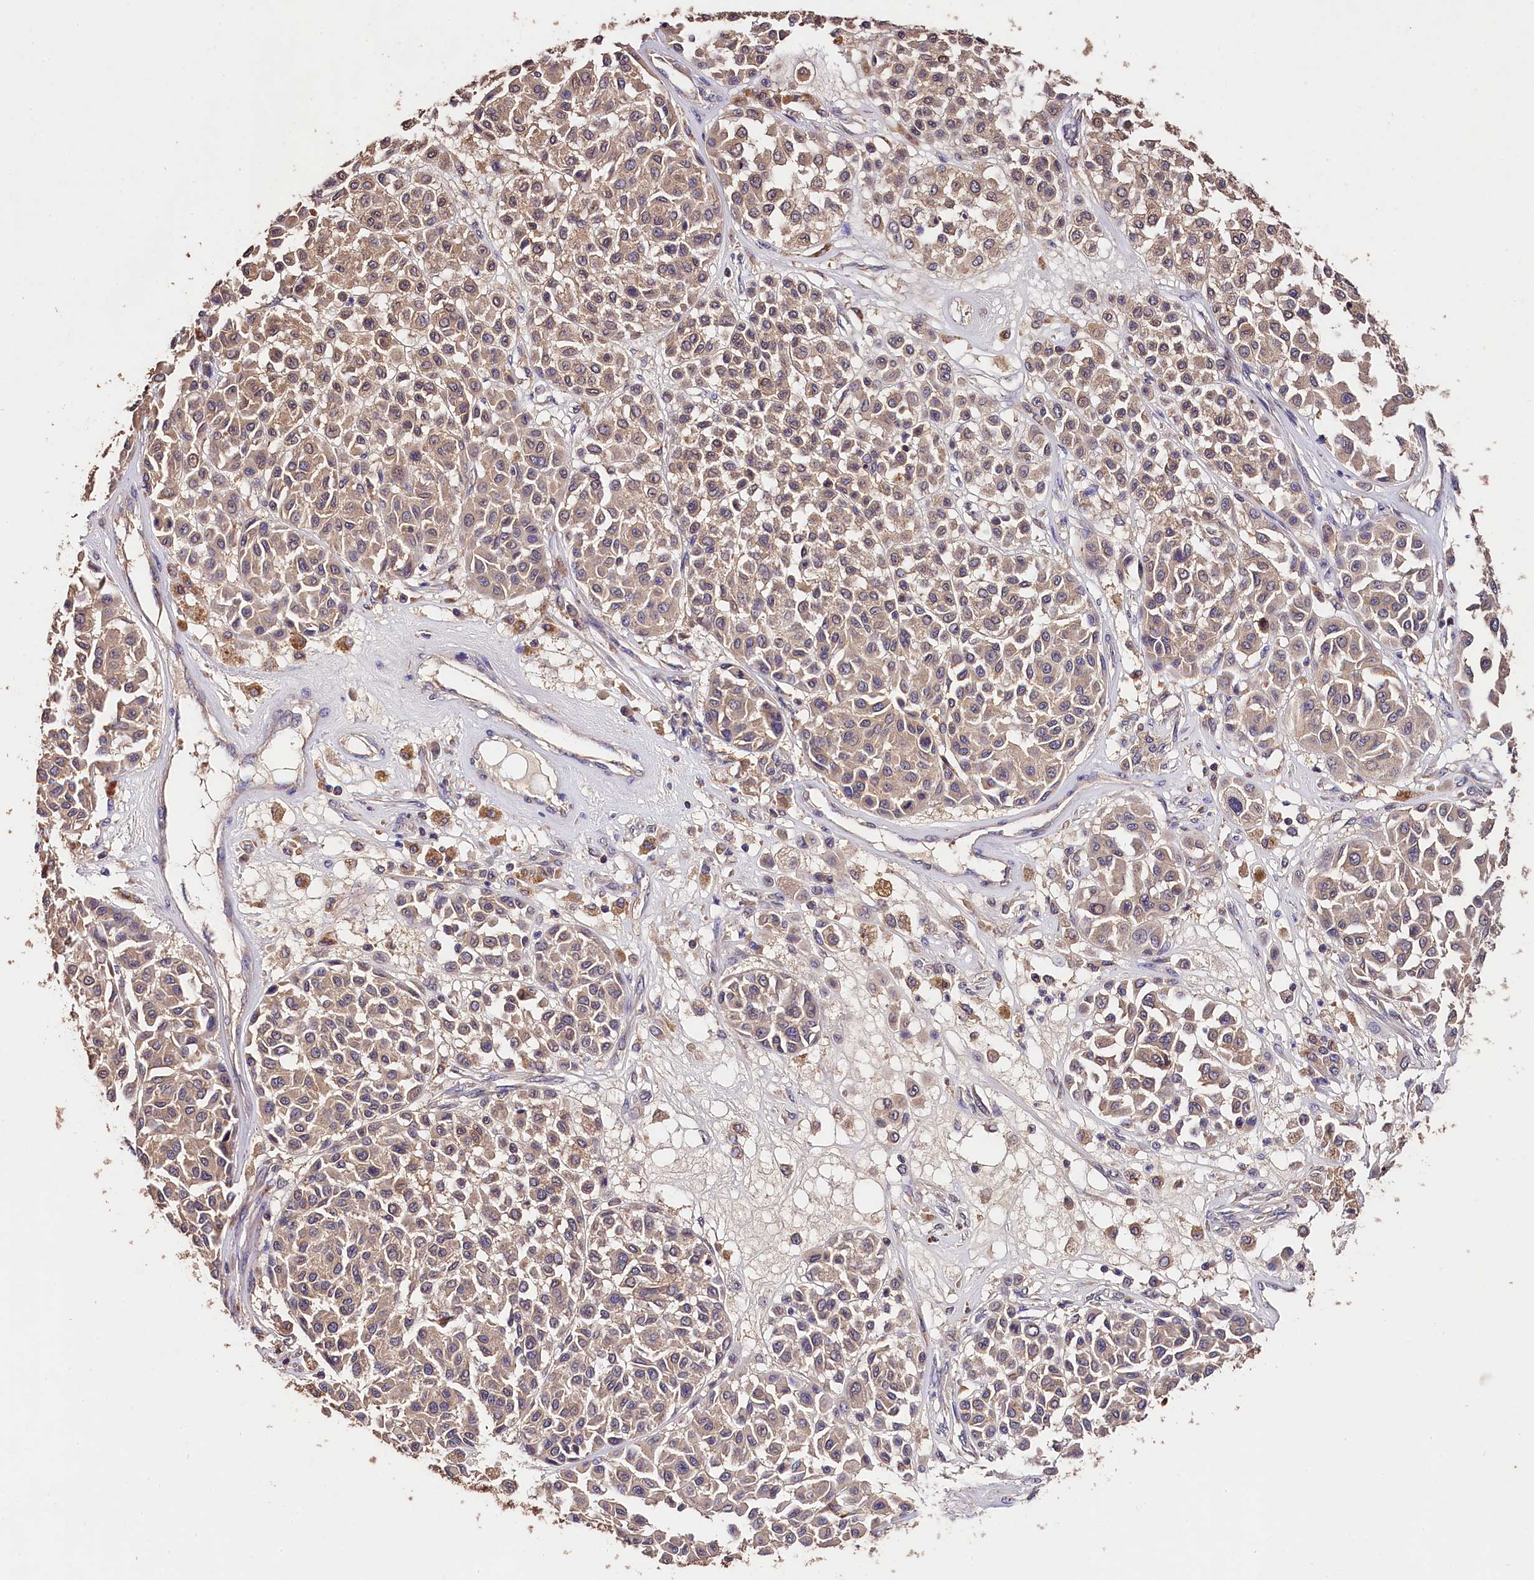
{"staining": {"intensity": "weak", "quantity": ">75%", "location": "cytoplasmic/membranous"}, "tissue": "melanoma", "cell_type": "Tumor cells", "image_type": "cancer", "snomed": [{"axis": "morphology", "description": "Malignant melanoma, Metastatic site"}, {"axis": "topography", "description": "Soft tissue"}], "caption": "Immunohistochemistry (IHC) (DAB) staining of human malignant melanoma (metastatic site) exhibits weak cytoplasmic/membranous protein positivity in about >75% of tumor cells.", "gene": "OAS3", "patient": {"sex": "male", "age": 41}}